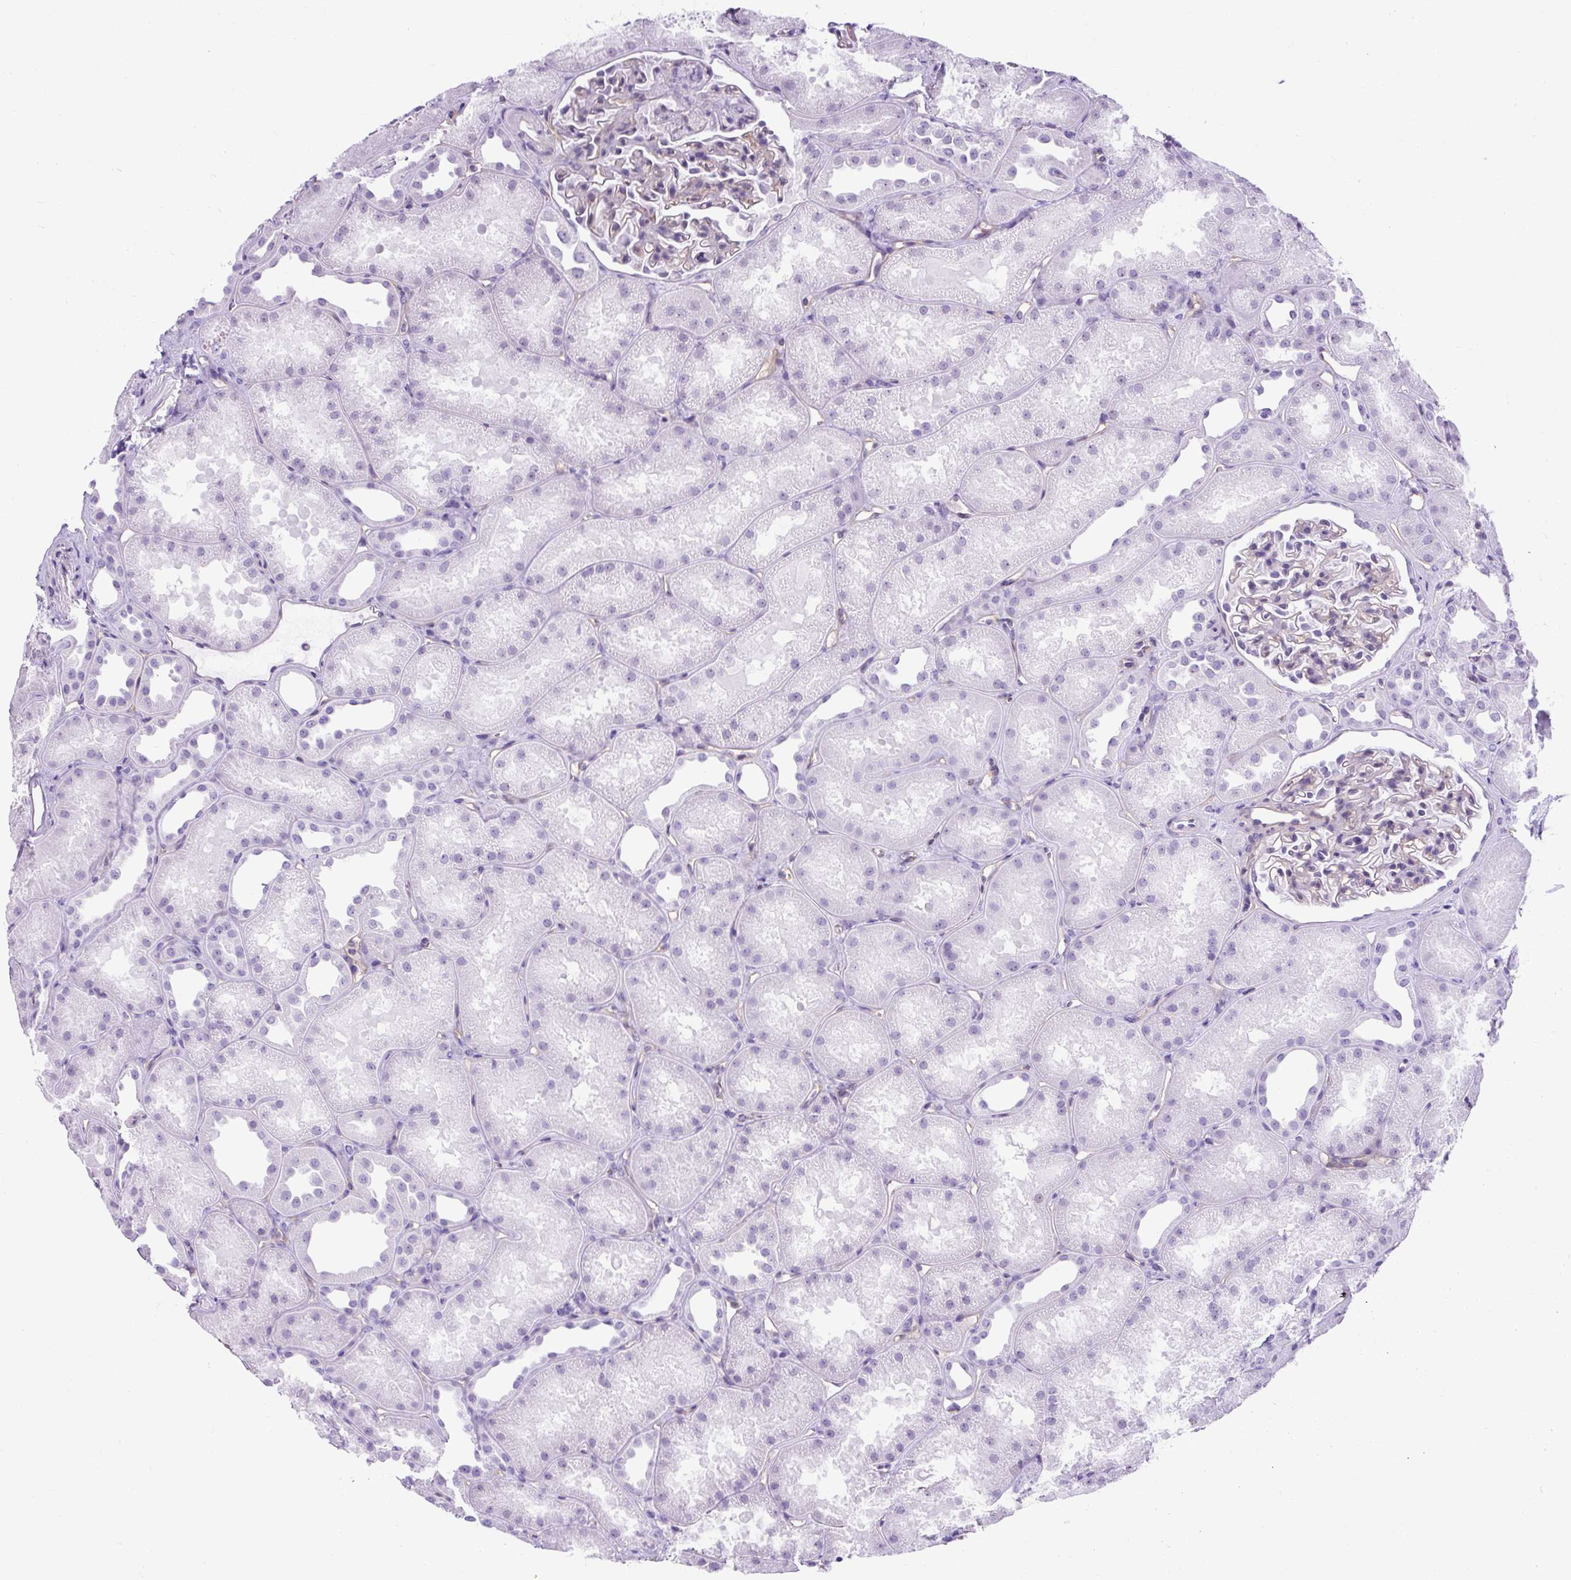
{"staining": {"intensity": "weak", "quantity": "25%-75%", "location": "cytoplasmic/membranous"}, "tissue": "kidney", "cell_type": "Cells in glomeruli", "image_type": "normal", "snomed": [{"axis": "morphology", "description": "Normal tissue, NOS"}, {"axis": "topography", "description": "Kidney"}], "caption": "Immunohistochemistry staining of normal kidney, which demonstrates low levels of weak cytoplasmic/membranous expression in about 25%-75% of cells in glomeruli indicating weak cytoplasmic/membranous protein positivity. The staining was performed using DAB (brown) for protein detection and nuclei were counterstained in hematoxylin (blue).", "gene": "KRT12", "patient": {"sex": "male", "age": 61}}